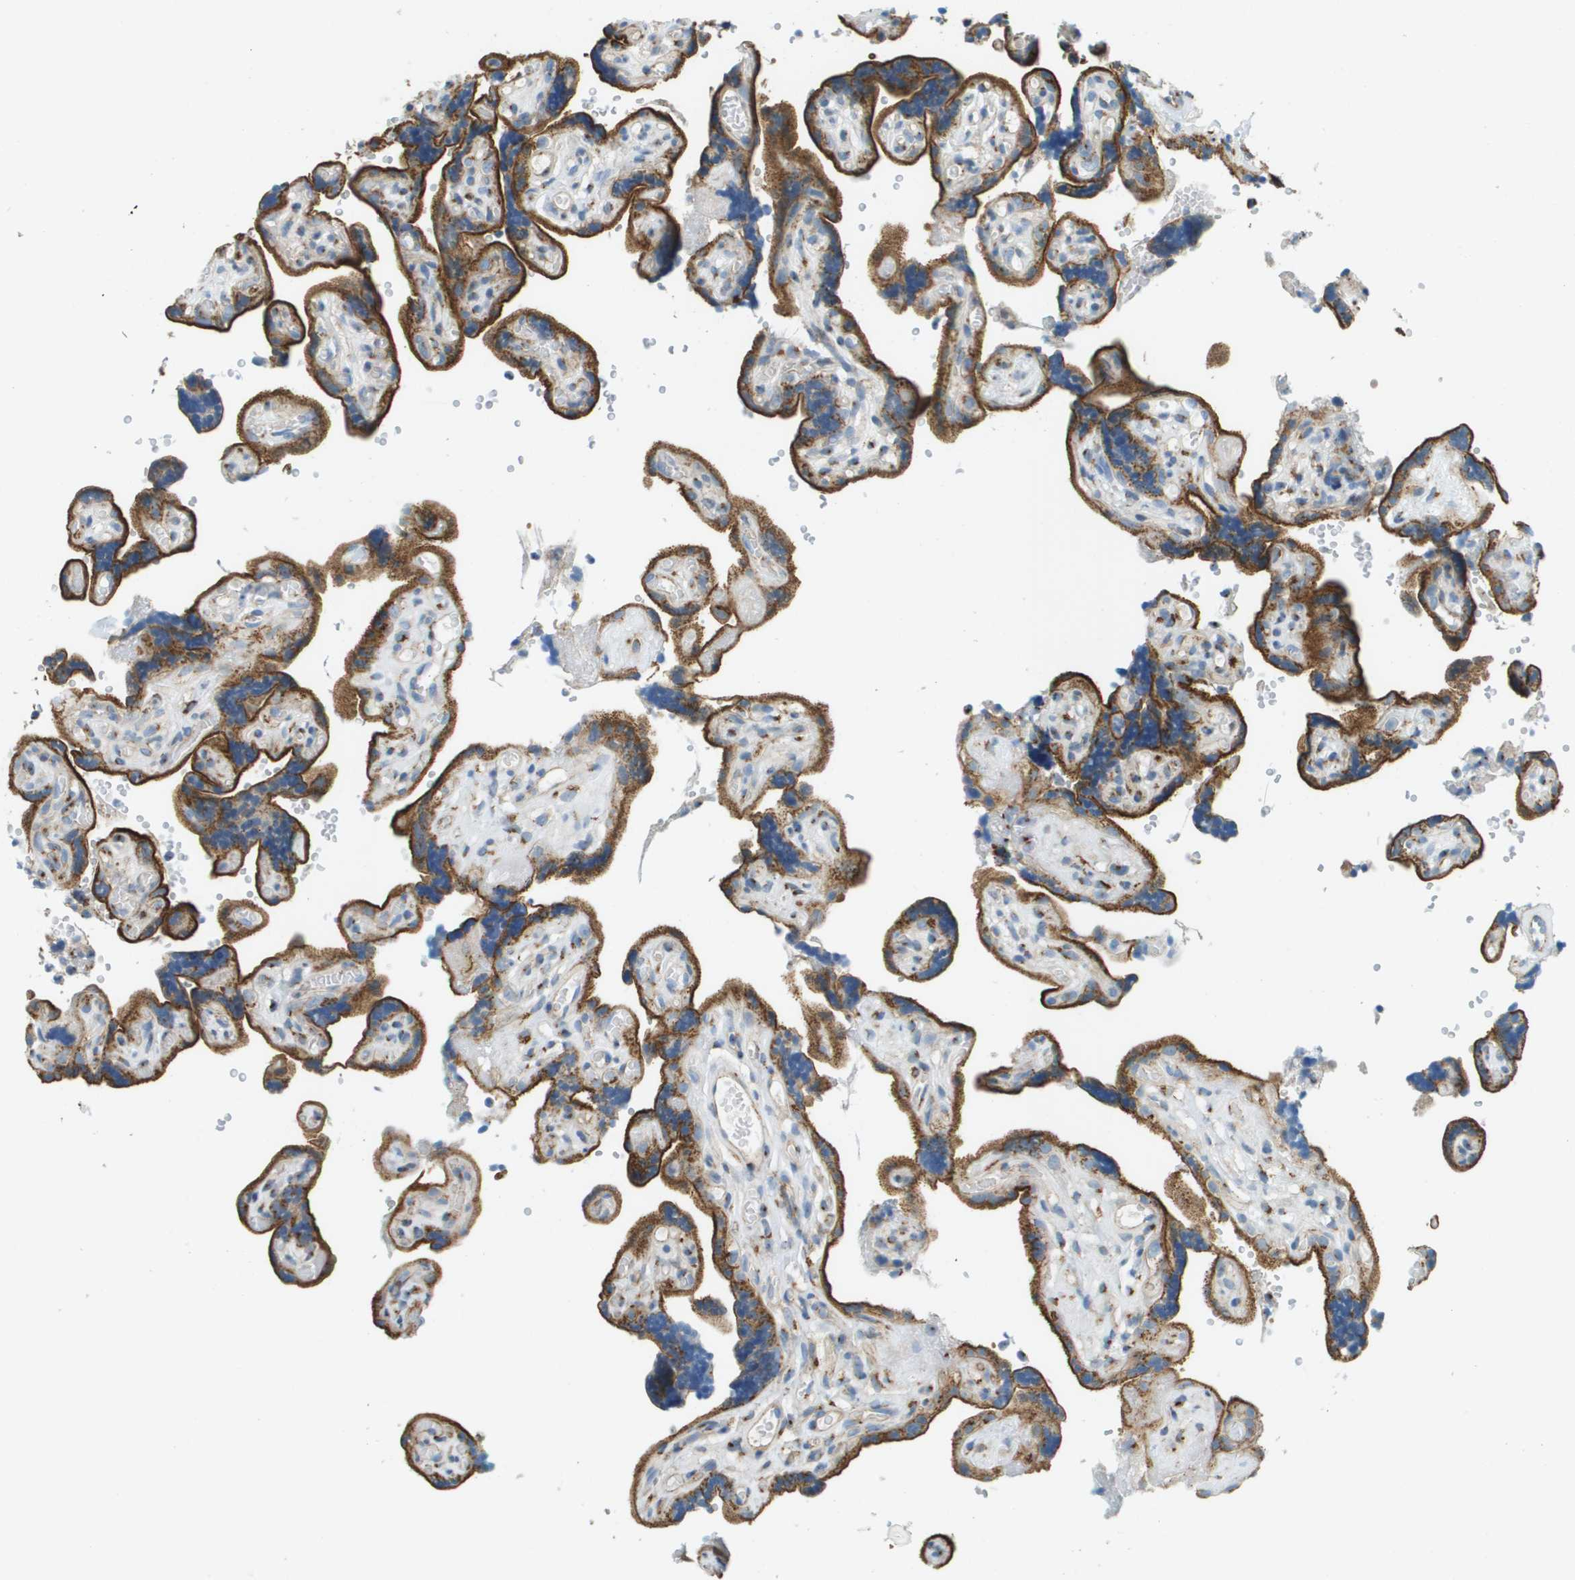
{"staining": {"intensity": "strong", "quantity": ">75%", "location": "cytoplasmic/membranous"}, "tissue": "placenta", "cell_type": "Decidual cells", "image_type": "normal", "snomed": [{"axis": "morphology", "description": "Normal tissue, NOS"}, {"axis": "topography", "description": "Placenta"}], "caption": "Strong cytoplasmic/membranous positivity is seen in about >75% of decidual cells in unremarkable placenta.", "gene": "ACBD3", "patient": {"sex": "female", "age": 30}}